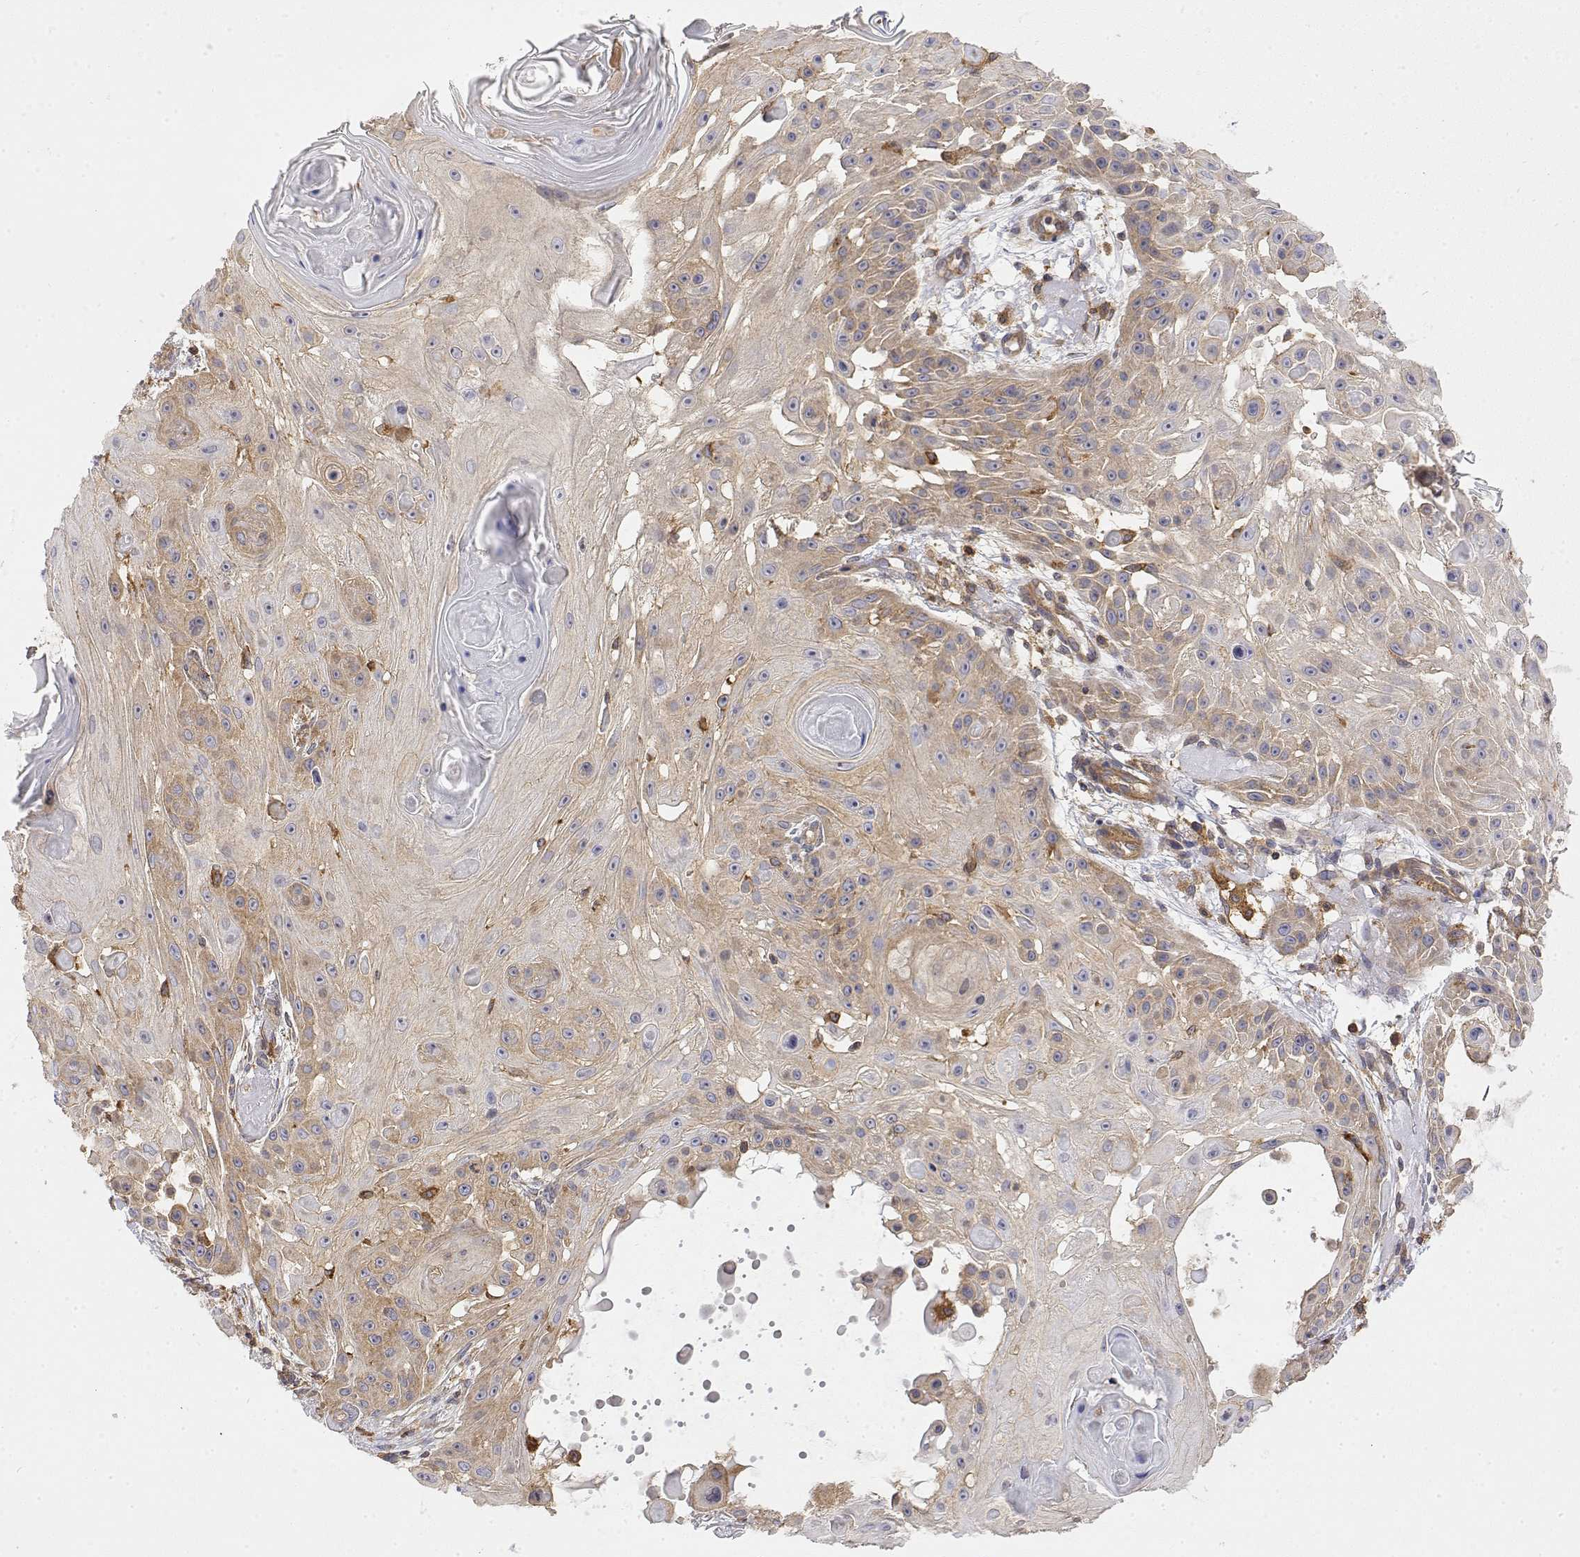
{"staining": {"intensity": "weak", "quantity": "25%-75%", "location": "cytoplasmic/membranous"}, "tissue": "skin cancer", "cell_type": "Tumor cells", "image_type": "cancer", "snomed": [{"axis": "morphology", "description": "Squamous cell carcinoma, NOS"}, {"axis": "topography", "description": "Skin"}], "caption": "Immunohistochemistry staining of skin cancer (squamous cell carcinoma), which exhibits low levels of weak cytoplasmic/membranous expression in about 25%-75% of tumor cells indicating weak cytoplasmic/membranous protein positivity. The staining was performed using DAB (3,3'-diaminobenzidine) (brown) for protein detection and nuclei were counterstained in hematoxylin (blue).", "gene": "PACSIN2", "patient": {"sex": "male", "age": 91}}